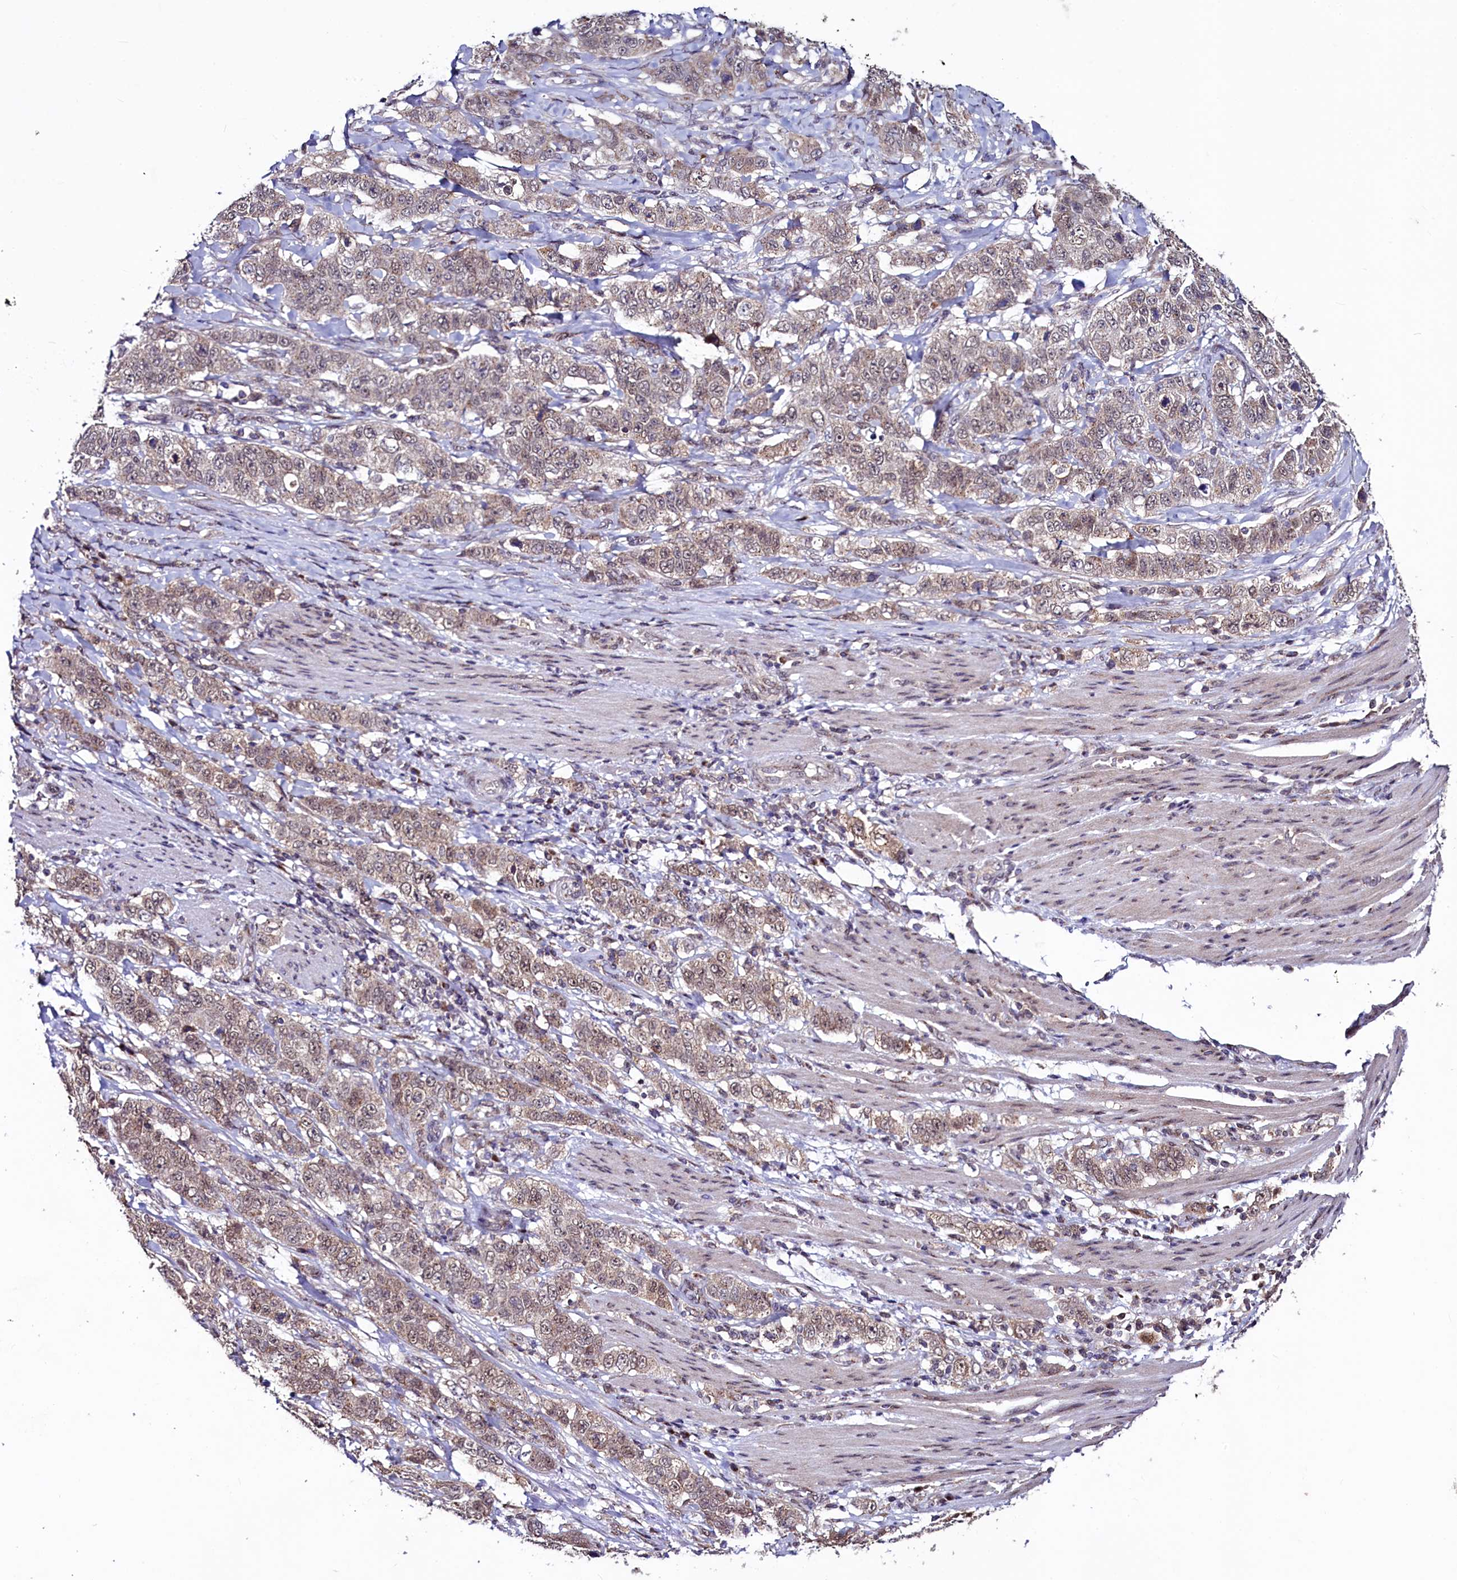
{"staining": {"intensity": "weak", "quantity": ">75%", "location": "cytoplasmic/membranous"}, "tissue": "stomach cancer", "cell_type": "Tumor cells", "image_type": "cancer", "snomed": [{"axis": "morphology", "description": "Adenocarcinoma, NOS"}, {"axis": "topography", "description": "Stomach"}], "caption": "Stomach cancer stained with immunohistochemistry displays weak cytoplasmic/membranous staining in approximately >75% of tumor cells.", "gene": "SEC24C", "patient": {"sex": "male", "age": 48}}